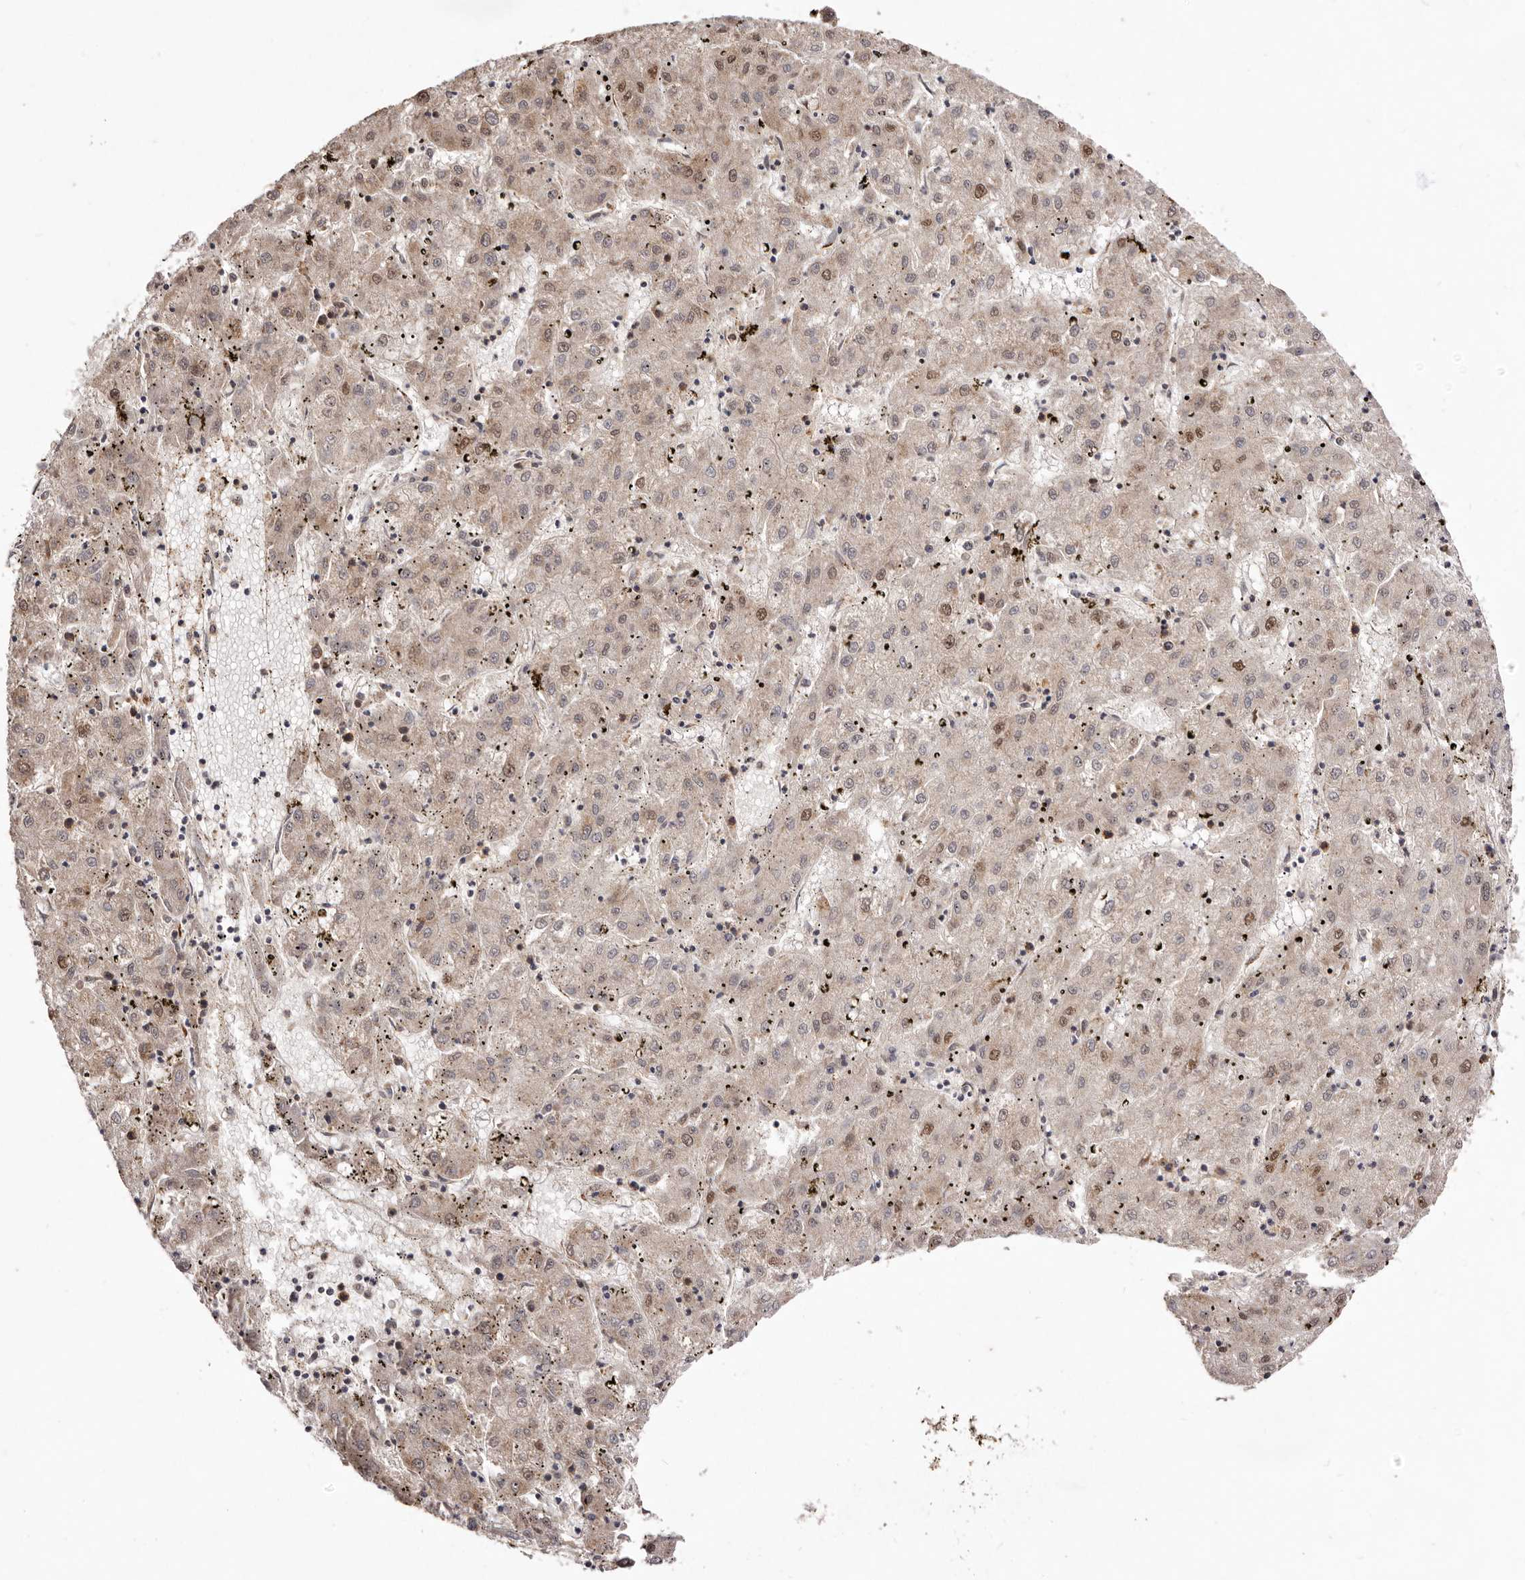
{"staining": {"intensity": "moderate", "quantity": "25%-75%", "location": "nuclear"}, "tissue": "liver cancer", "cell_type": "Tumor cells", "image_type": "cancer", "snomed": [{"axis": "morphology", "description": "Carcinoma, Hepatocellular, NOS"}, {"axis": "topography", "description": "Liver"}], "caption": "High-magnification brightfield microscopy of liver cancer (hepatocellular carcinoma) stained with DAB (3,3'-diaminobenzidine) (brown) and counterstained with hematoxylin (blue). tumor cells exhibit moderate nuclear positivity is appreciated in about25%-75% of cells.", "gene": "NOTCH1", "patient": {"sex": "male", "age": 72}}